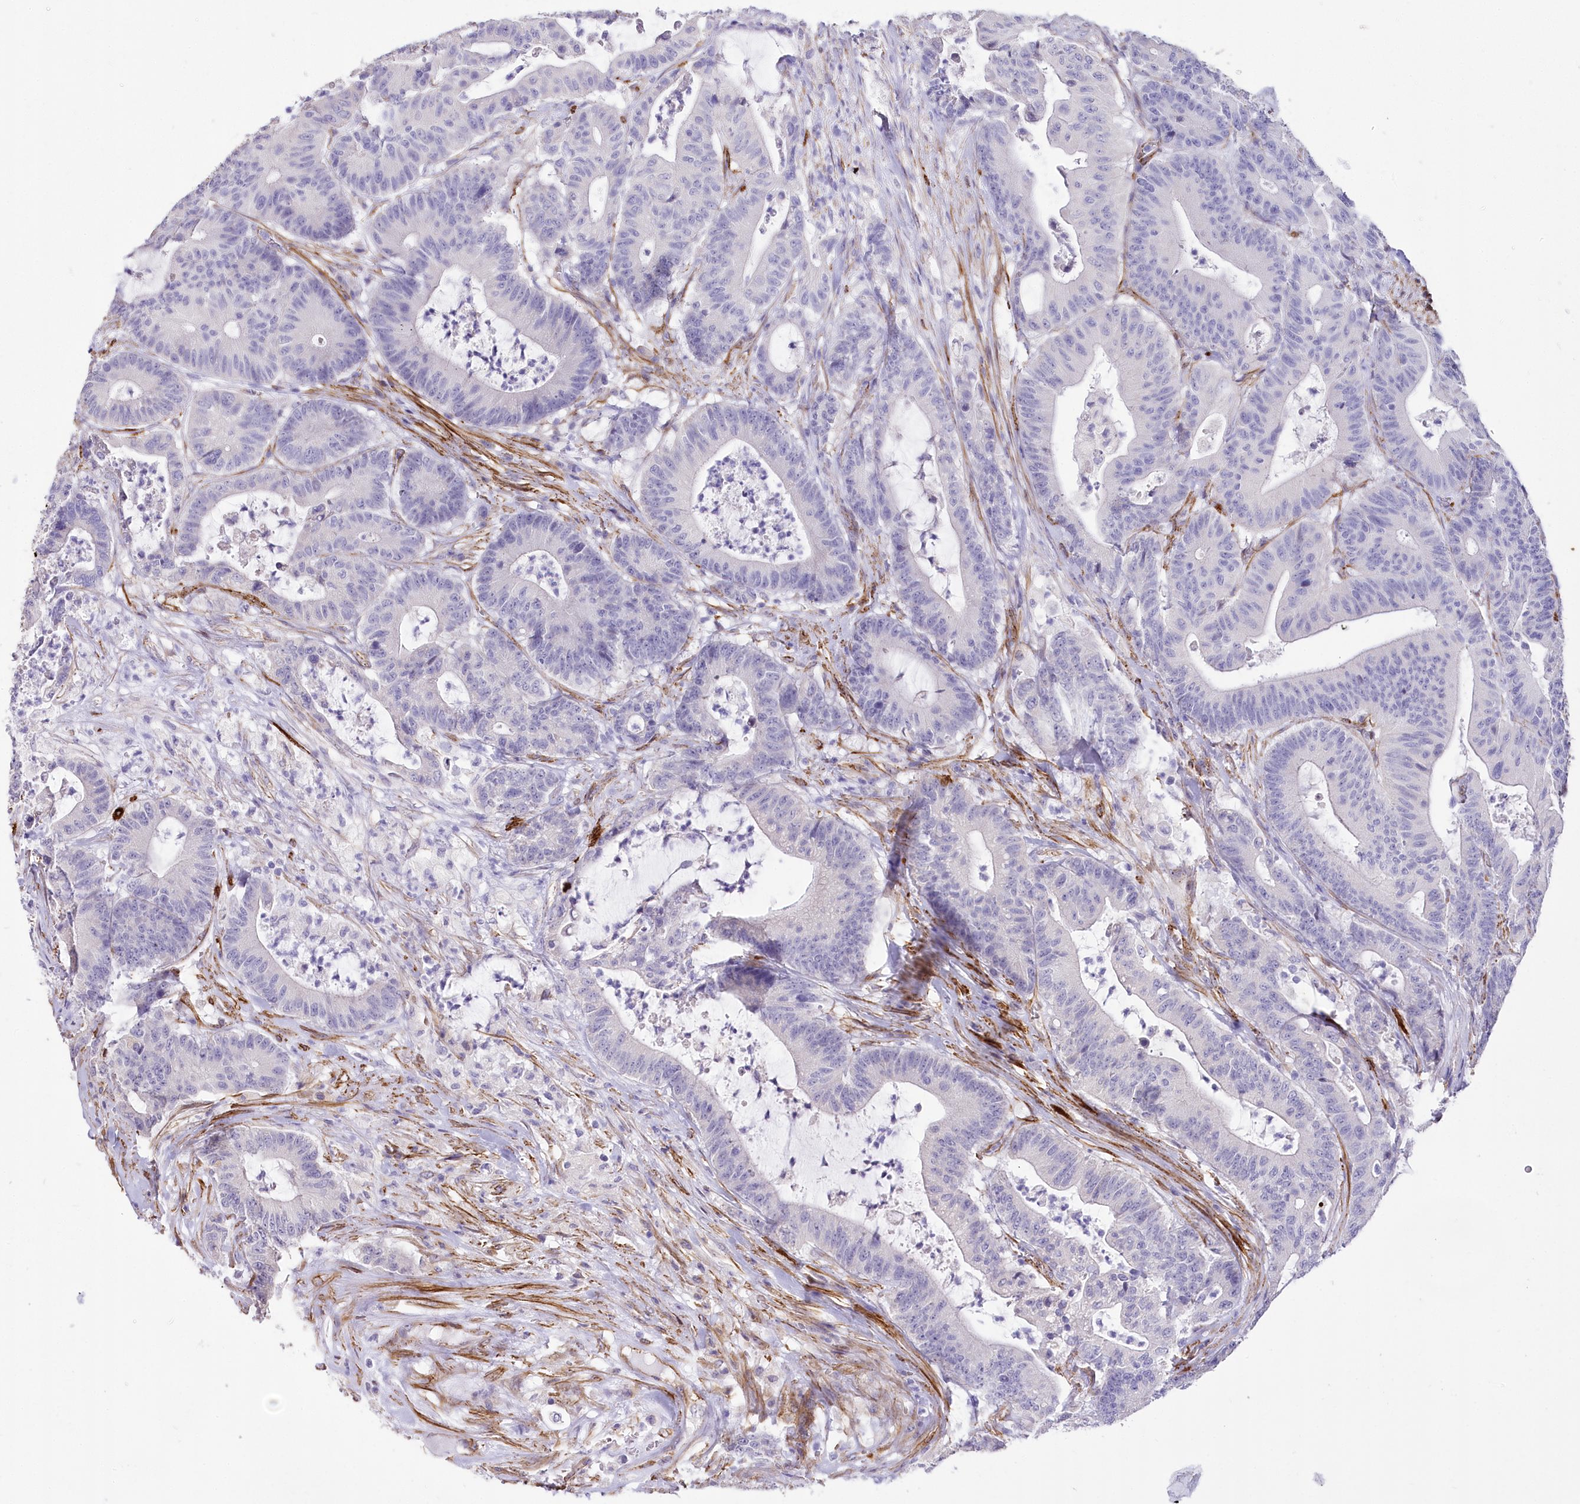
{"staining": {"intensity": "negative", "quantity": "none", "location": "none"}, "tissue": "colorectal cancer", "cell_type": "Tumor cells", "image_type": "cancer", "snomed": [{"axis": "morphology", "description": "Adenocarcinoma, NOS"}, {"axis": "topography", "description": "Colon"}], "caption": "An IHC photomicrograph of colorectal cancer (adenocarcinoma) is shown. There is no staining in tumor cells of colorectal cancer (adenocarcinoma).", "gene": "SYNPO2", "patient": {"sex": "female", "age": 84}}